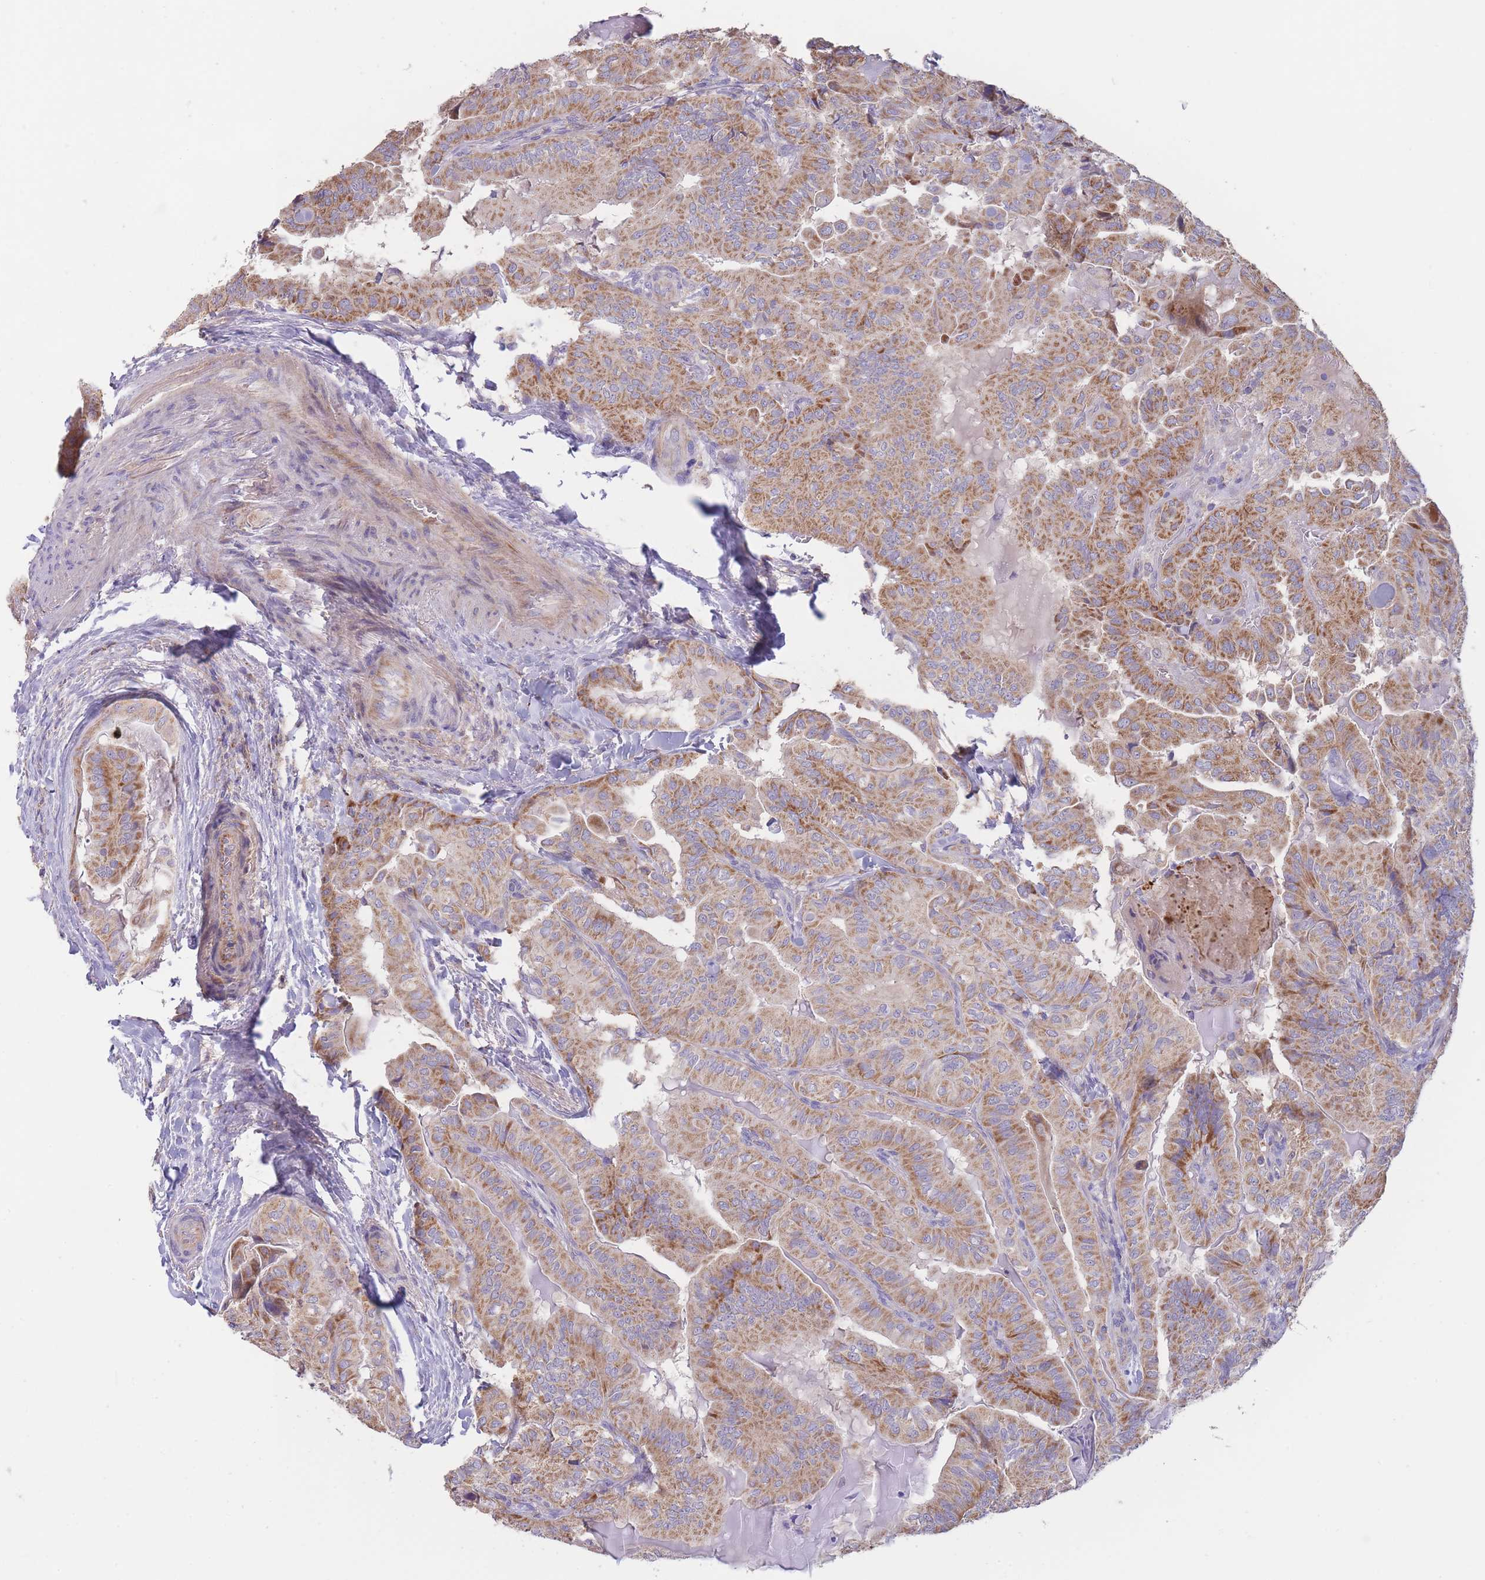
{"staining": {"intensity": "moderate", "quantity": ">75%", "location": "cytoplasmic/membranous"}, "tissue": "thyroid cancer", "cell_type": "Tumor cells", "image_type": "cancer", "snomed": [{"axis": "morphology", "description": "Papillary adenocarcinoma, NOS"}, {"axis": "topography", "description": "Thyroid gland"}], "caption": "Thyroid papillary adenocarcinoma stained with a protein marker reveals moderate staining in tumor cells.", "gene": "SLC25A42", "patient": {"sex": "female", "age": 68}}